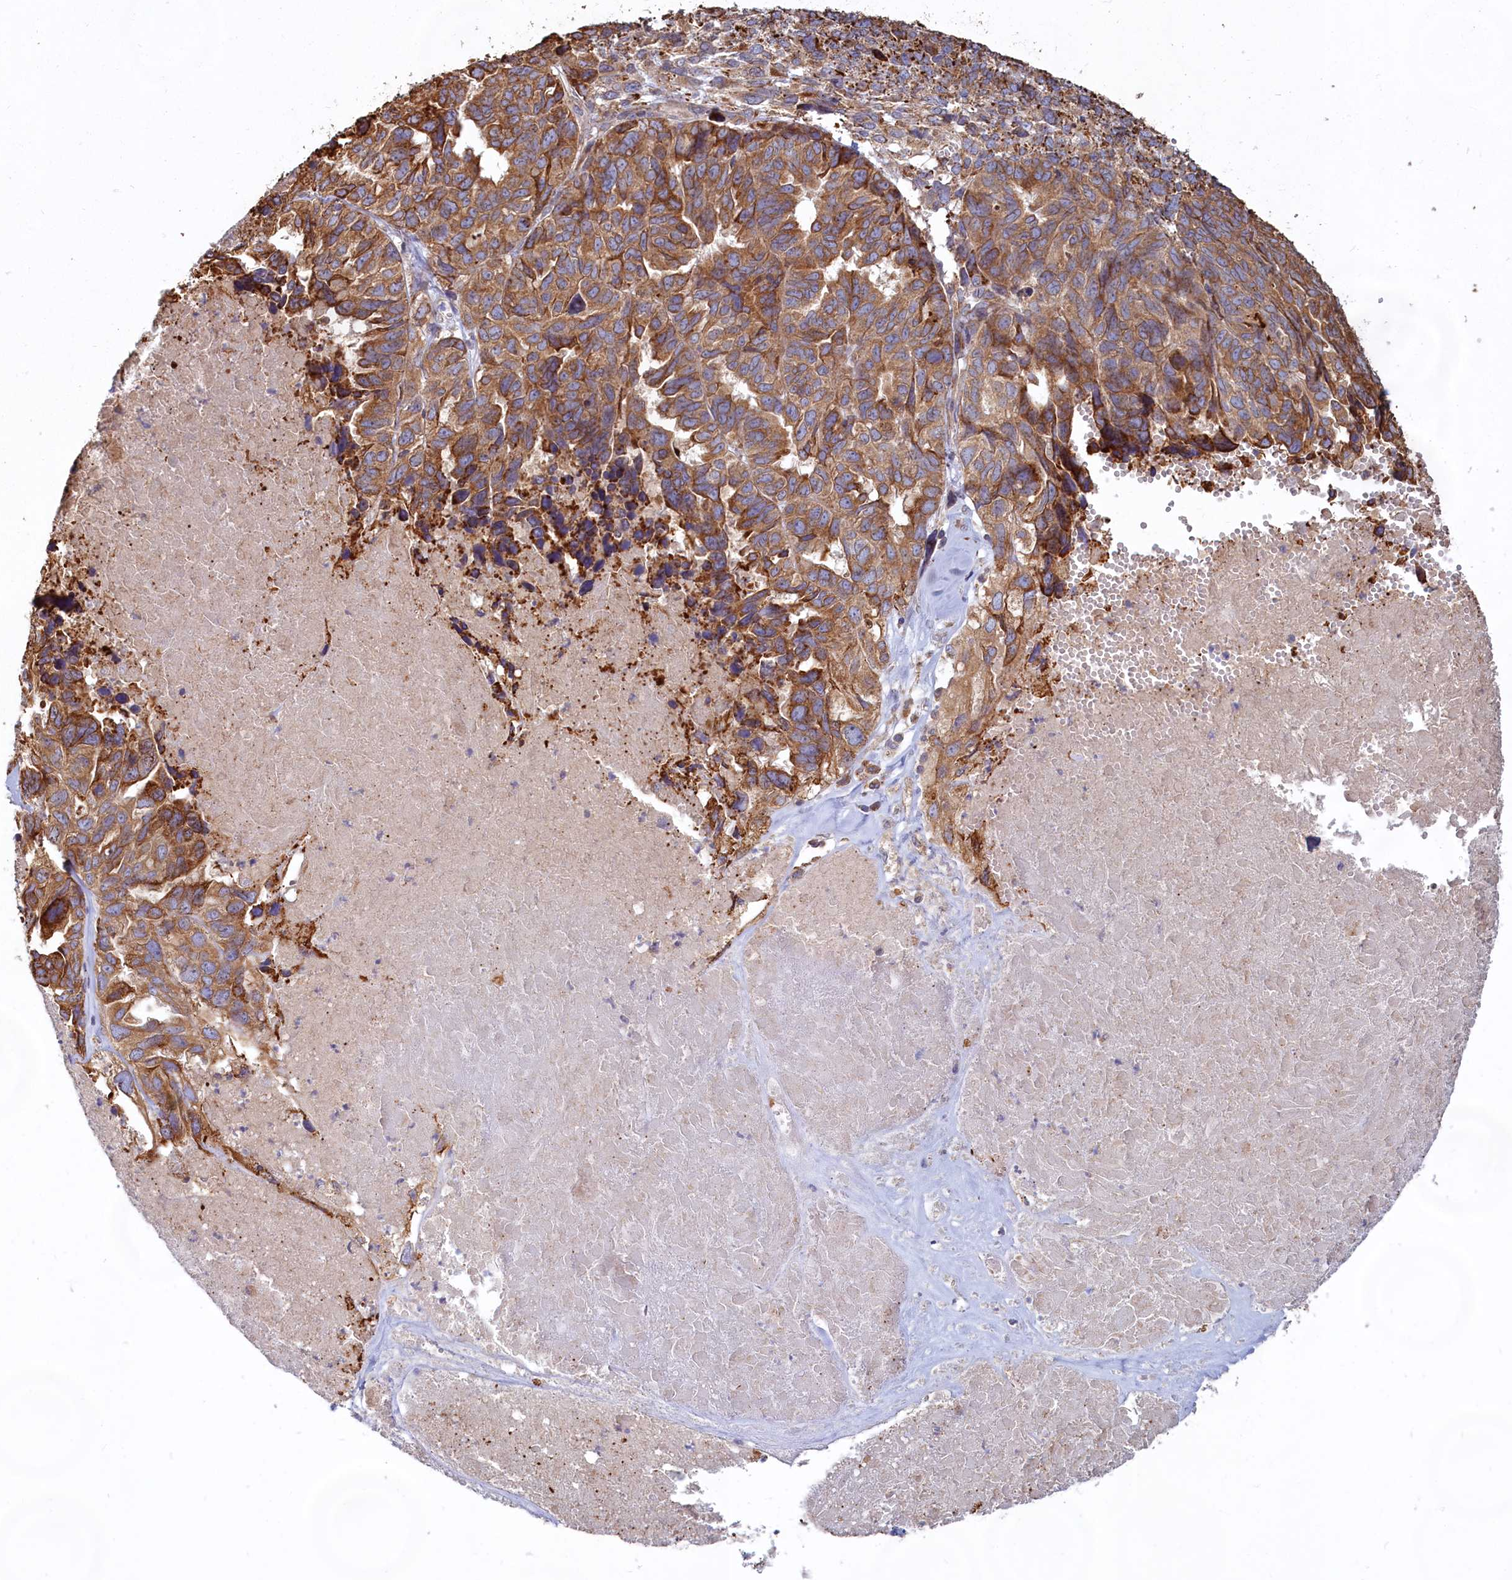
{"staining": {"intensity": "strong", "quantity": ">75%", "location": "cytoplasmic/membranous"}, "tissue": "ovarian cancer", "cell_type": "Tumor cells", "image_type": "cancer", "snomed": [{"axis": "morphology", "description": "Cystadenocarcinoma, serous, NOS"}, {"axis": "topography", "description": "Ovary"}], "caption": "An immunohistochemistry micrograph of tumor tissue is shown. Protein staining in brown labels strong cytoplasmic/membranous positivity in ovarian serous cystadenocarcinoma within tumor cells.", "gene": "TBC1D19", "patient": {"sex": "female", "age": 79}}